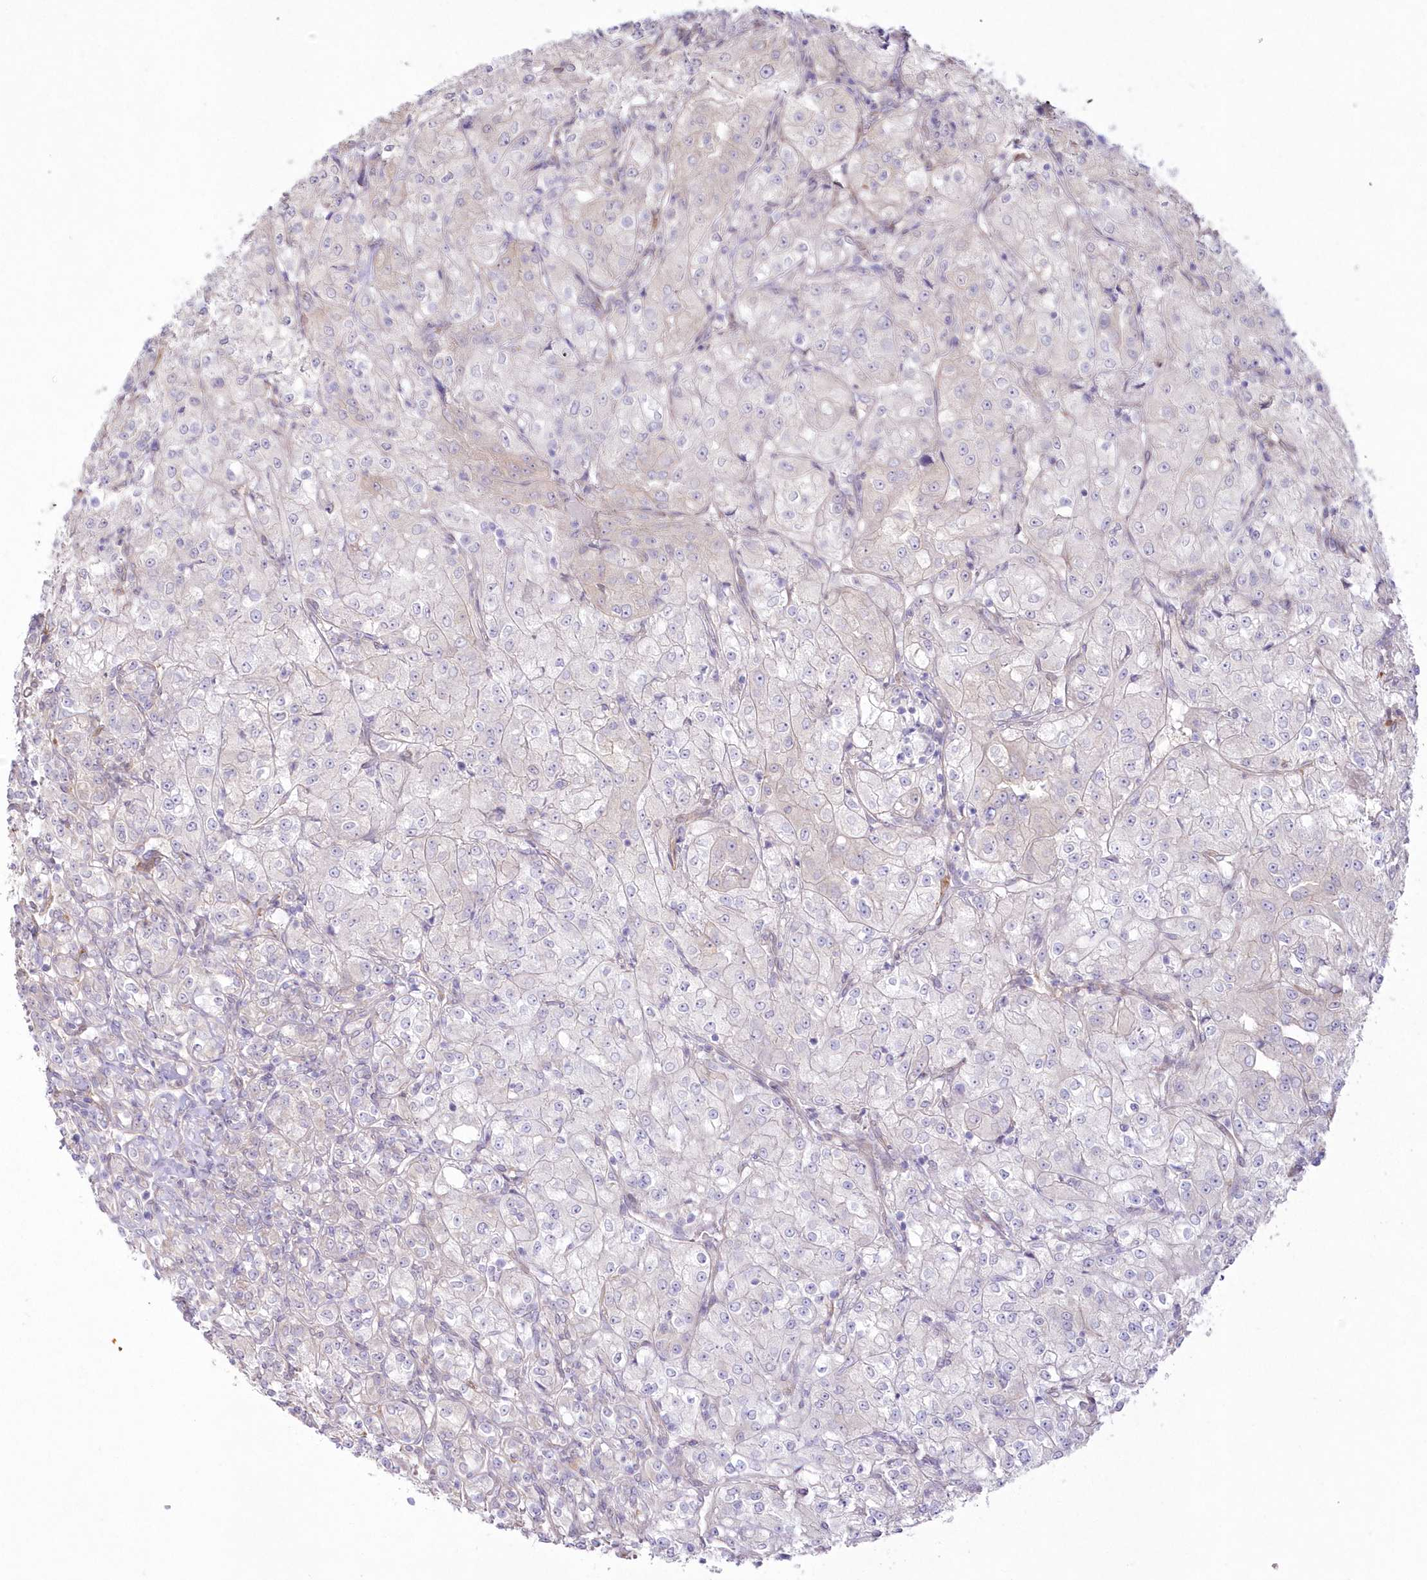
{"staining": {"intensity": "negative", "quantity": "none", "location": "none"}, "tissue": "renal cancer", "cell_type": "Tumor cells", "image_type": "cancer", "snomed": [{"axis": "morphology", "description": "Adenocarcinoma, NOS"}, {"axis": "topography", "description": "Kidney"}], "caption": "Renal cancer was stained to show a protein in brown. There is no significant staining in tumor cells. (DAB immunohistochemistry visualized using brightfield microscopy, high magnification).", "gene": "SH3PXD2B", "patient": {"sex": "male", "age": 77}}